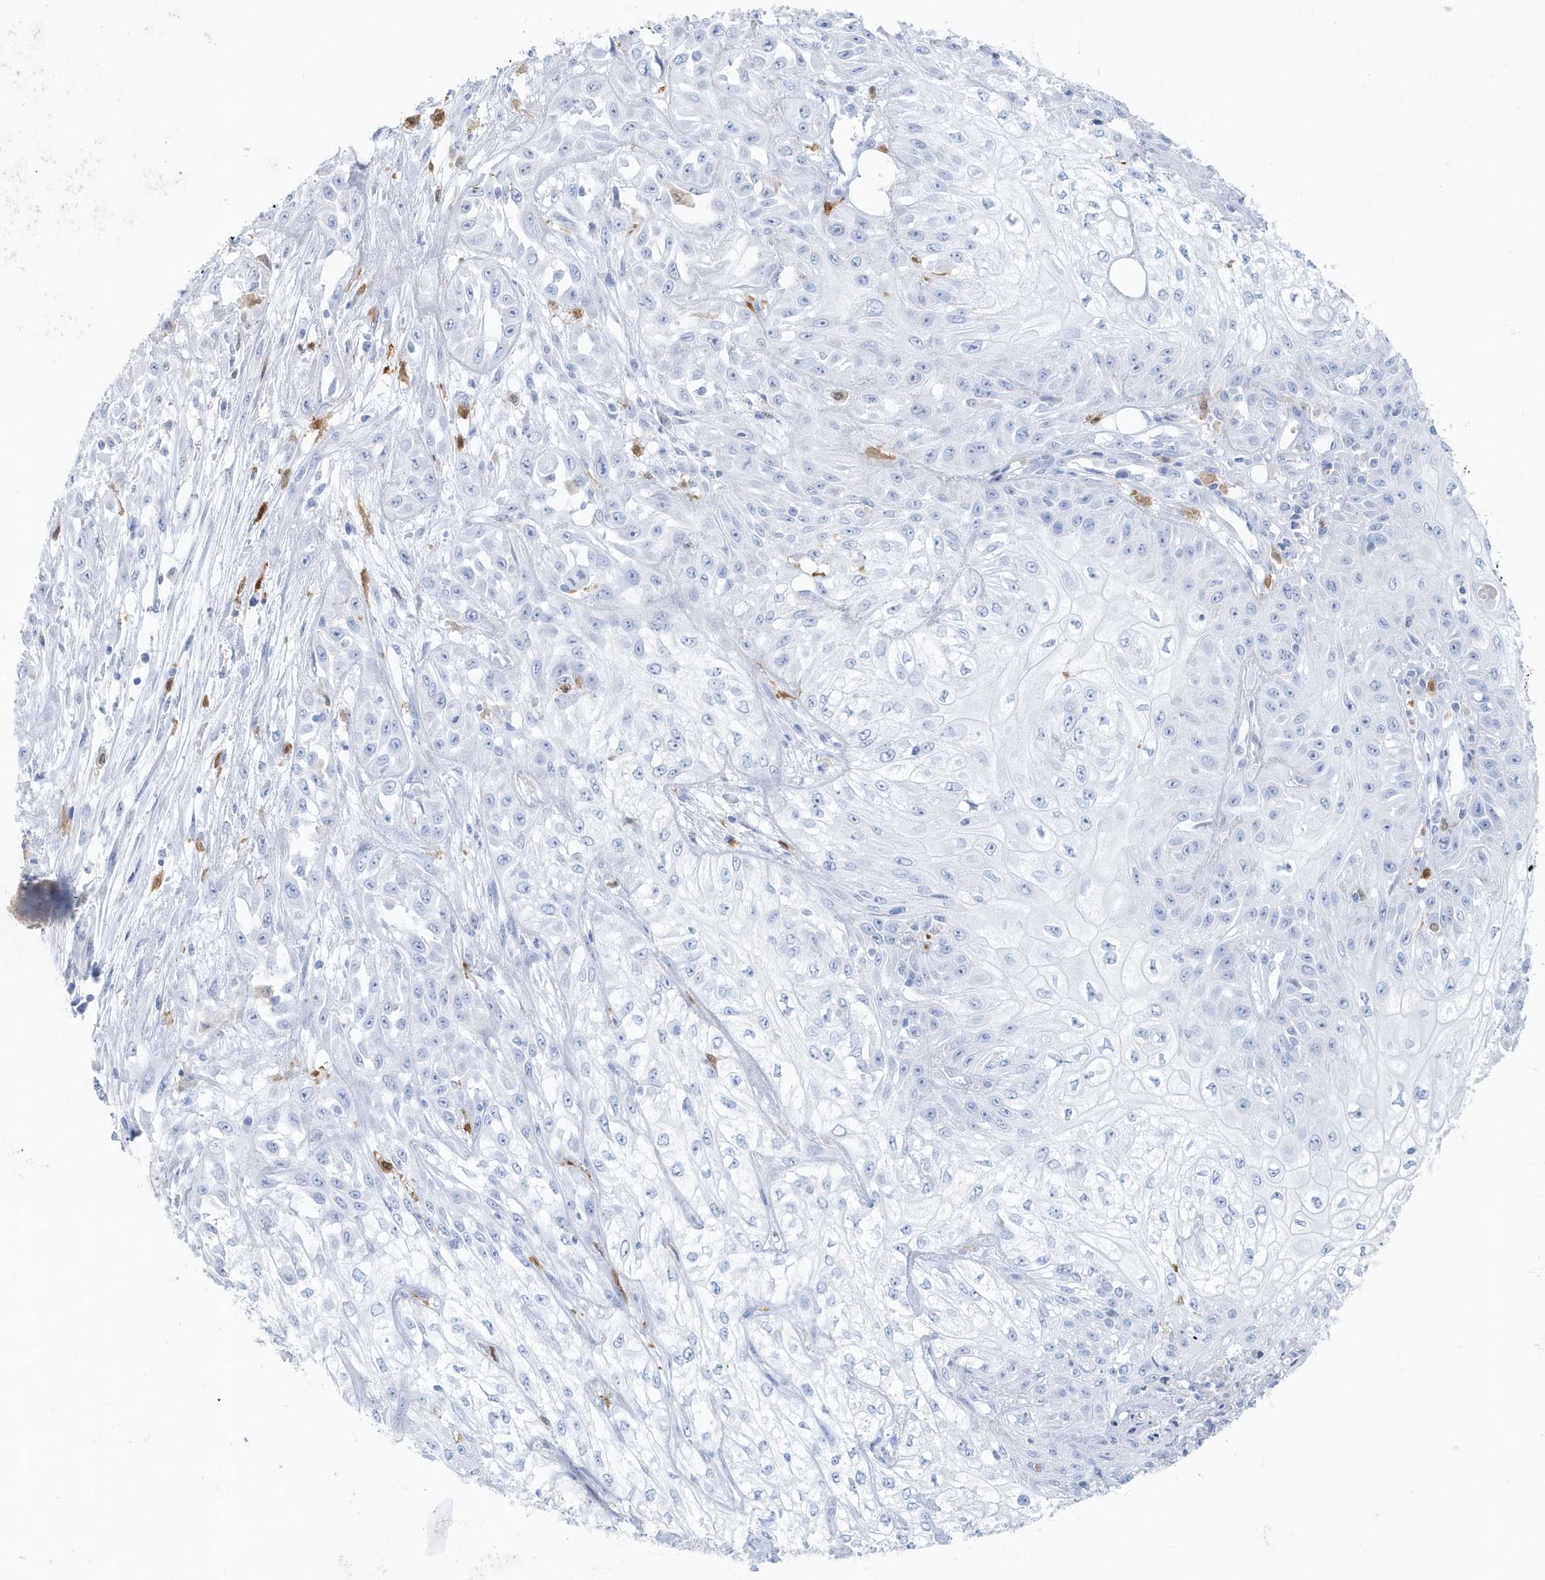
{"staining": {"intensity": "negative", "quantity": "none", "location": "none"}, "tissue": "skin cancer", "cell_type": "Tumor cells", "image_type": "cancer", "snomed": [{"axis": "morphology", "description": "Squamous cell carcinoma, NOS"}, {"axis": "morphology", "description": "Squamous cell carcinoma, metastatic, NOS"}, {"axis": "topography", "description": "Skin"}, {"axis": "topography", "description": "Lymph node"}], "caption": "This is an IHC histopathology image of human skin squamous cell carcinoma. There is no positivity in tumor cells.", "gene": "FAM98A", "patient": {"sex": "male", "age": 75}}